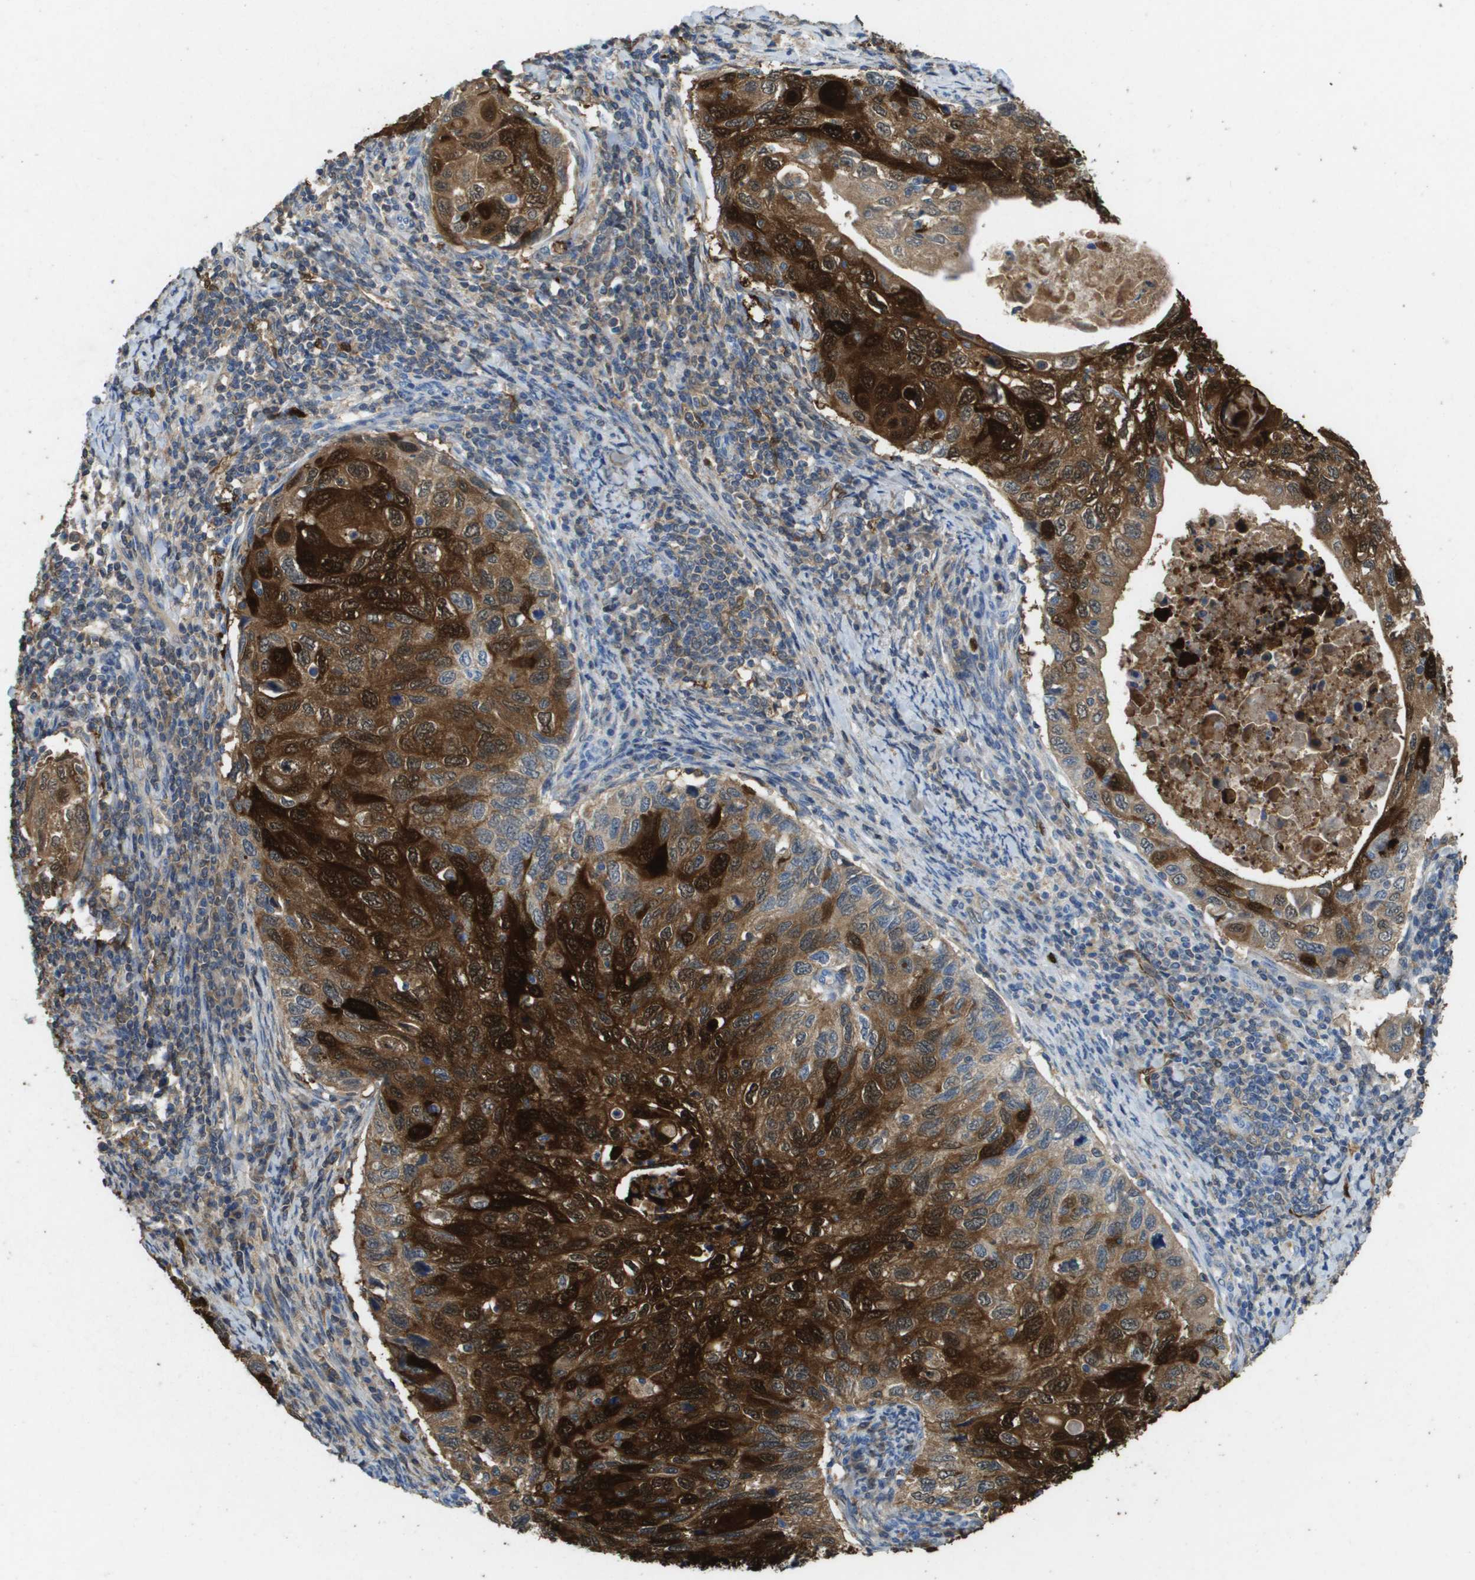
{"staining": {"intensity": "strong", "quantity": ">75%", "location": "cytoplasmic/membranous"}, "tissue": "cervical cancer", "cell_type": "Tumor cells", "image_type": "cancer", "snomed": [{"axis": "morphology", "description": "Squamous cell carcinoma, NOS"}, {"axis": "topography", "description": "Cervix"}], "caption": "High-magnification brightfield microscopy of cervical cancer (squamous cell carcinoma) stained with DAB (3,3'-diaminobenzidine) (brown) and counterstained with hematoxylin (blue). tumor cells exhibit strong cytoplasmic/membranous expression is appreciated in about>75% of cells. The staining is performed using DAB (3,3'-diaminobenzidine) brown chromogen to label protein expression. The nuclei are counter-stained blue using hematoxylin.", "gene": "FABP5", "patient": {"sex": "female", "age": 70}}